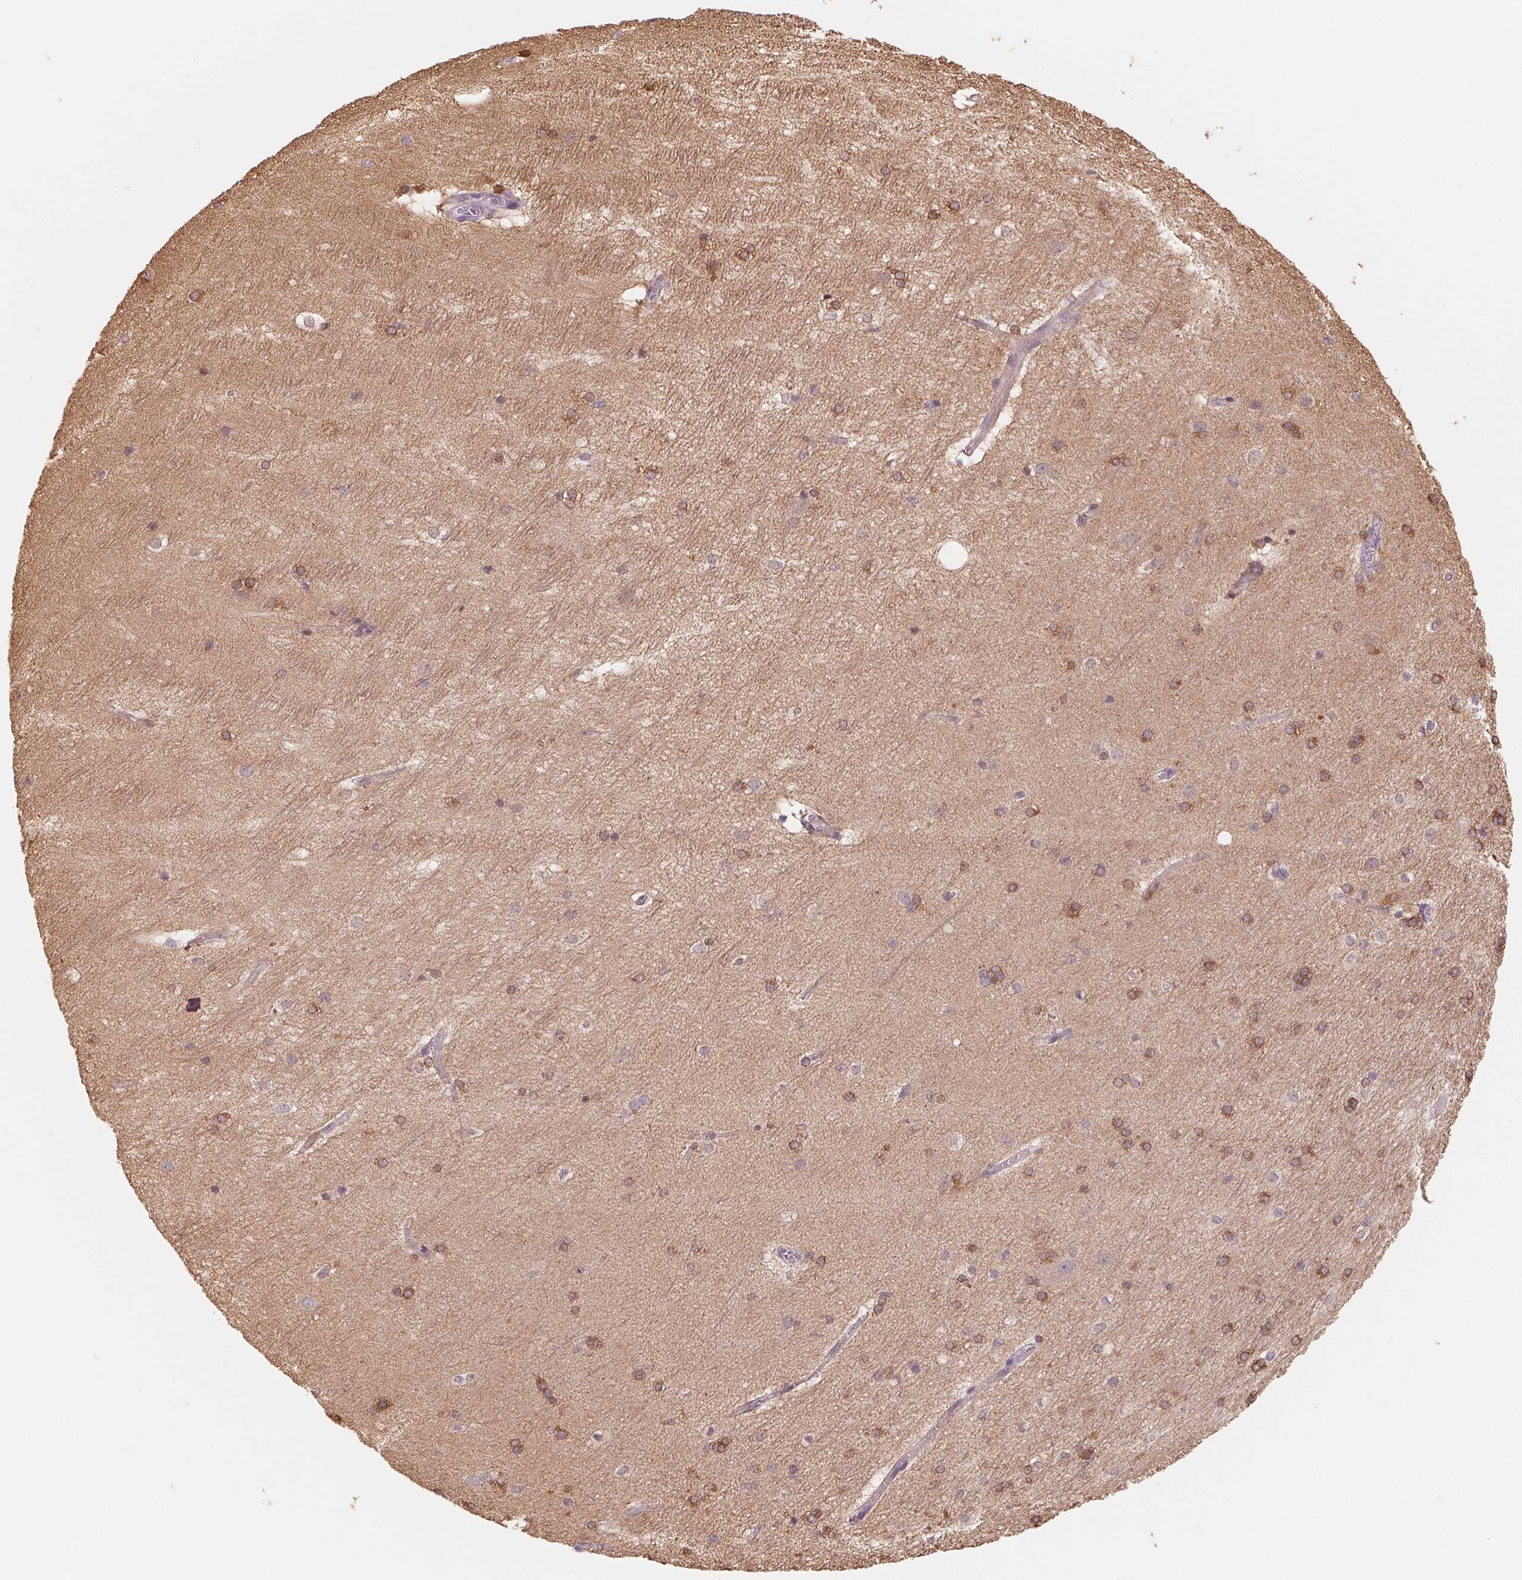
{"staining": {"intensity": "moderate", "quantity": "25%-75%", "location": "cytoplasmic/membranous"}, "tissue": "hippocampus", "cell_type": "Glial cells", "image_type": "normal", "snomed": [{"axis": "morphology", "description": "Normal tissue, NOS"}, {"axis": "topography", "description": "Cerebral cortex"}, {"axis": "topography", "description": "Hippocampus"}], "caption": "Protein staining of normal hippocampus displays moderate cytoplasmic/membranous staining in about 25%-75% of glial cells. The staining was performed using DAB, with brown indicating positive protein expression. Nuclei are stained blue with hematoxylin.", "gene": "CFC1B", "patient": {"sex": "female", "age": 19}}